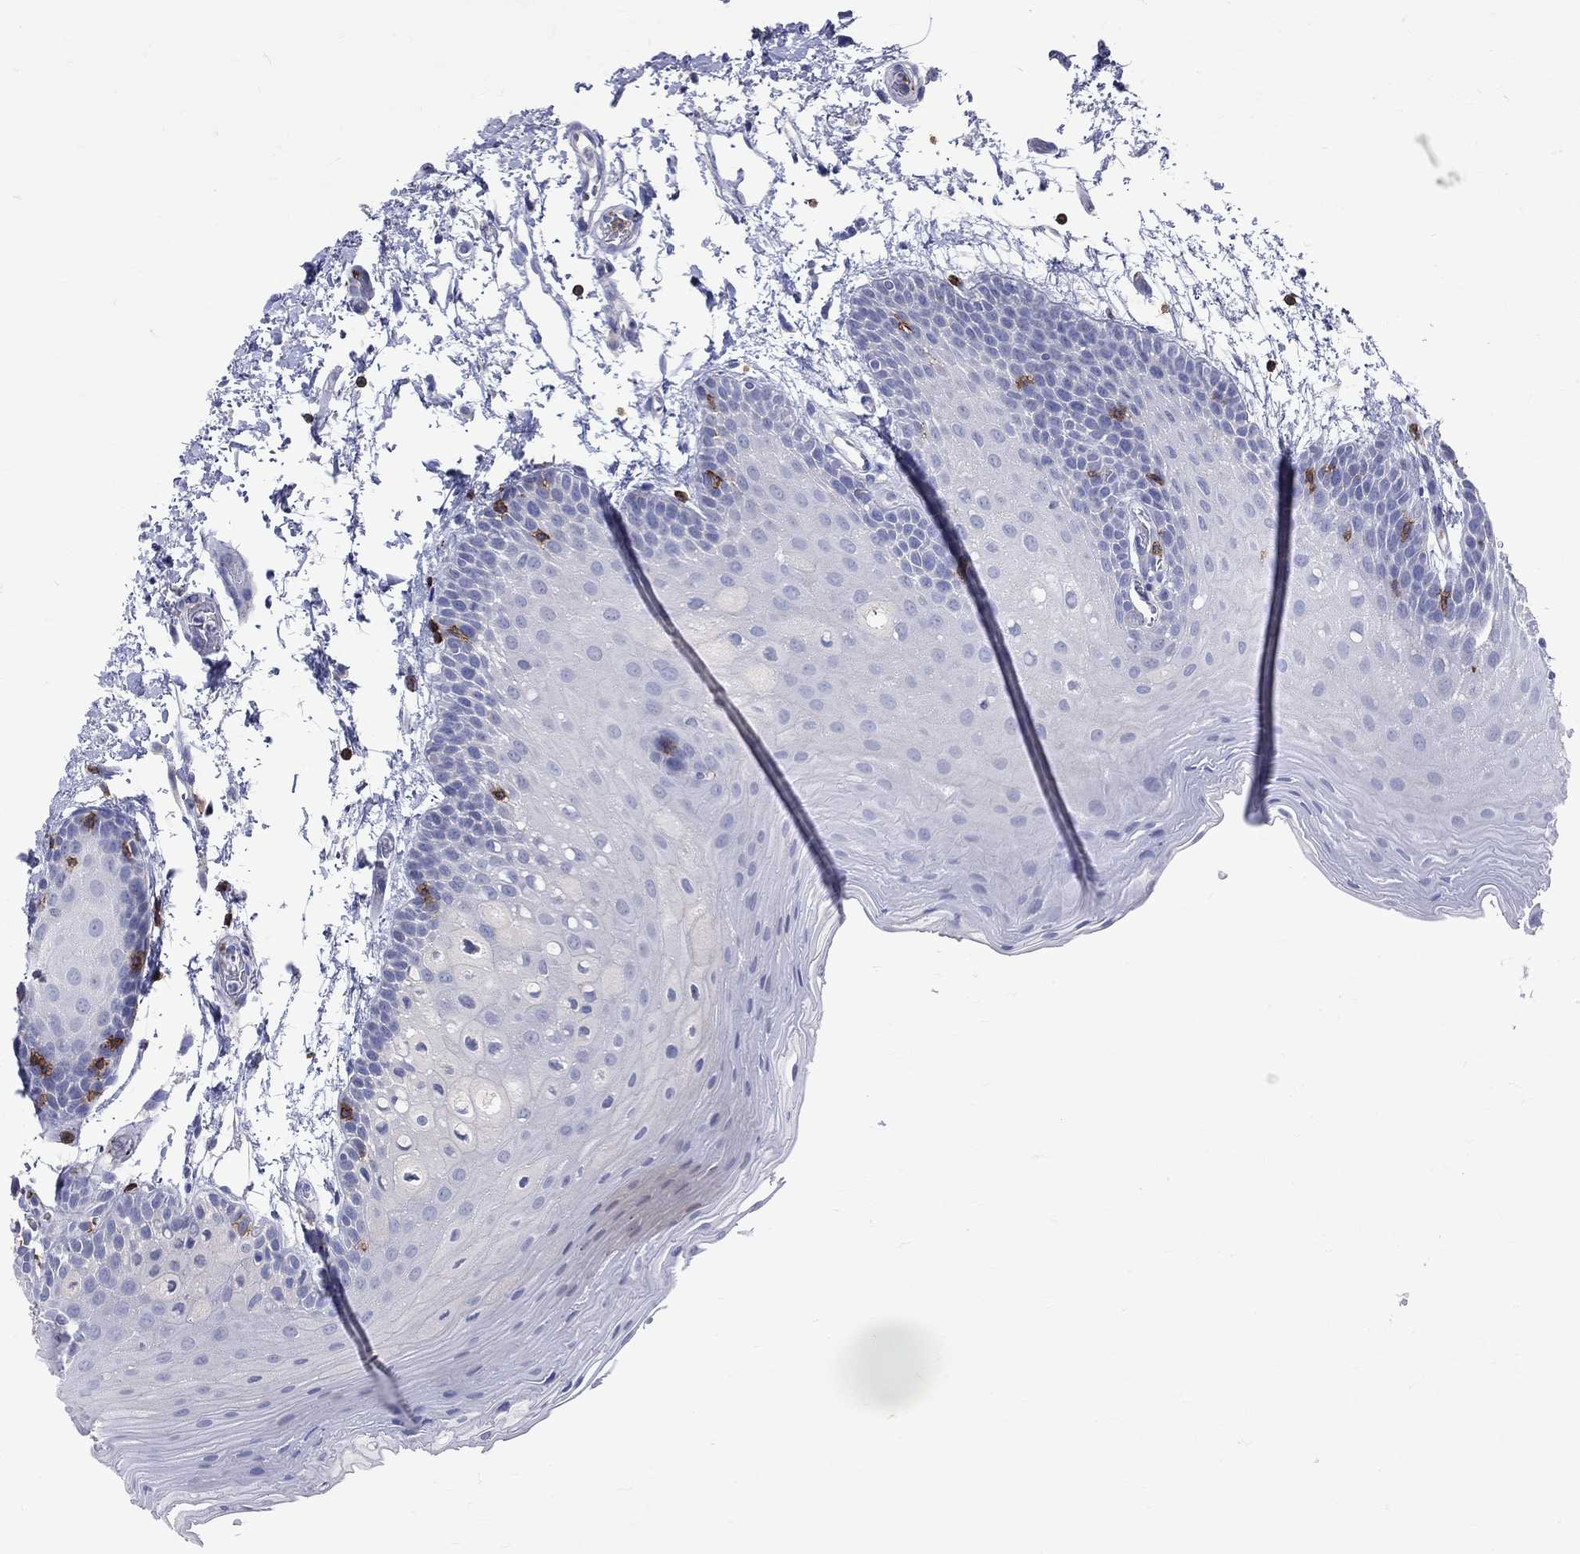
{"staining": {"intensity": "negative", "quantity": "none", "location": "none"}, "tissue": "oral mucosa", "cell_type": "Squamous epithelial cells", "image_type": "normal", "snomed": [{"axis": "morphology", "description": "Normal tissue, NOS"}, {"axis": "topography", "description": "Oral tissue"}], "caption": "The immunohistochemistry micrograph has no significant staining in squamous epithelial cells of oral mucosa. The staining is performed using DAB brown chromogen with nuclei counter-stained in using hematoxylin.", "gene": "LAT", "patient": {"sex": "male", "age": 62}}